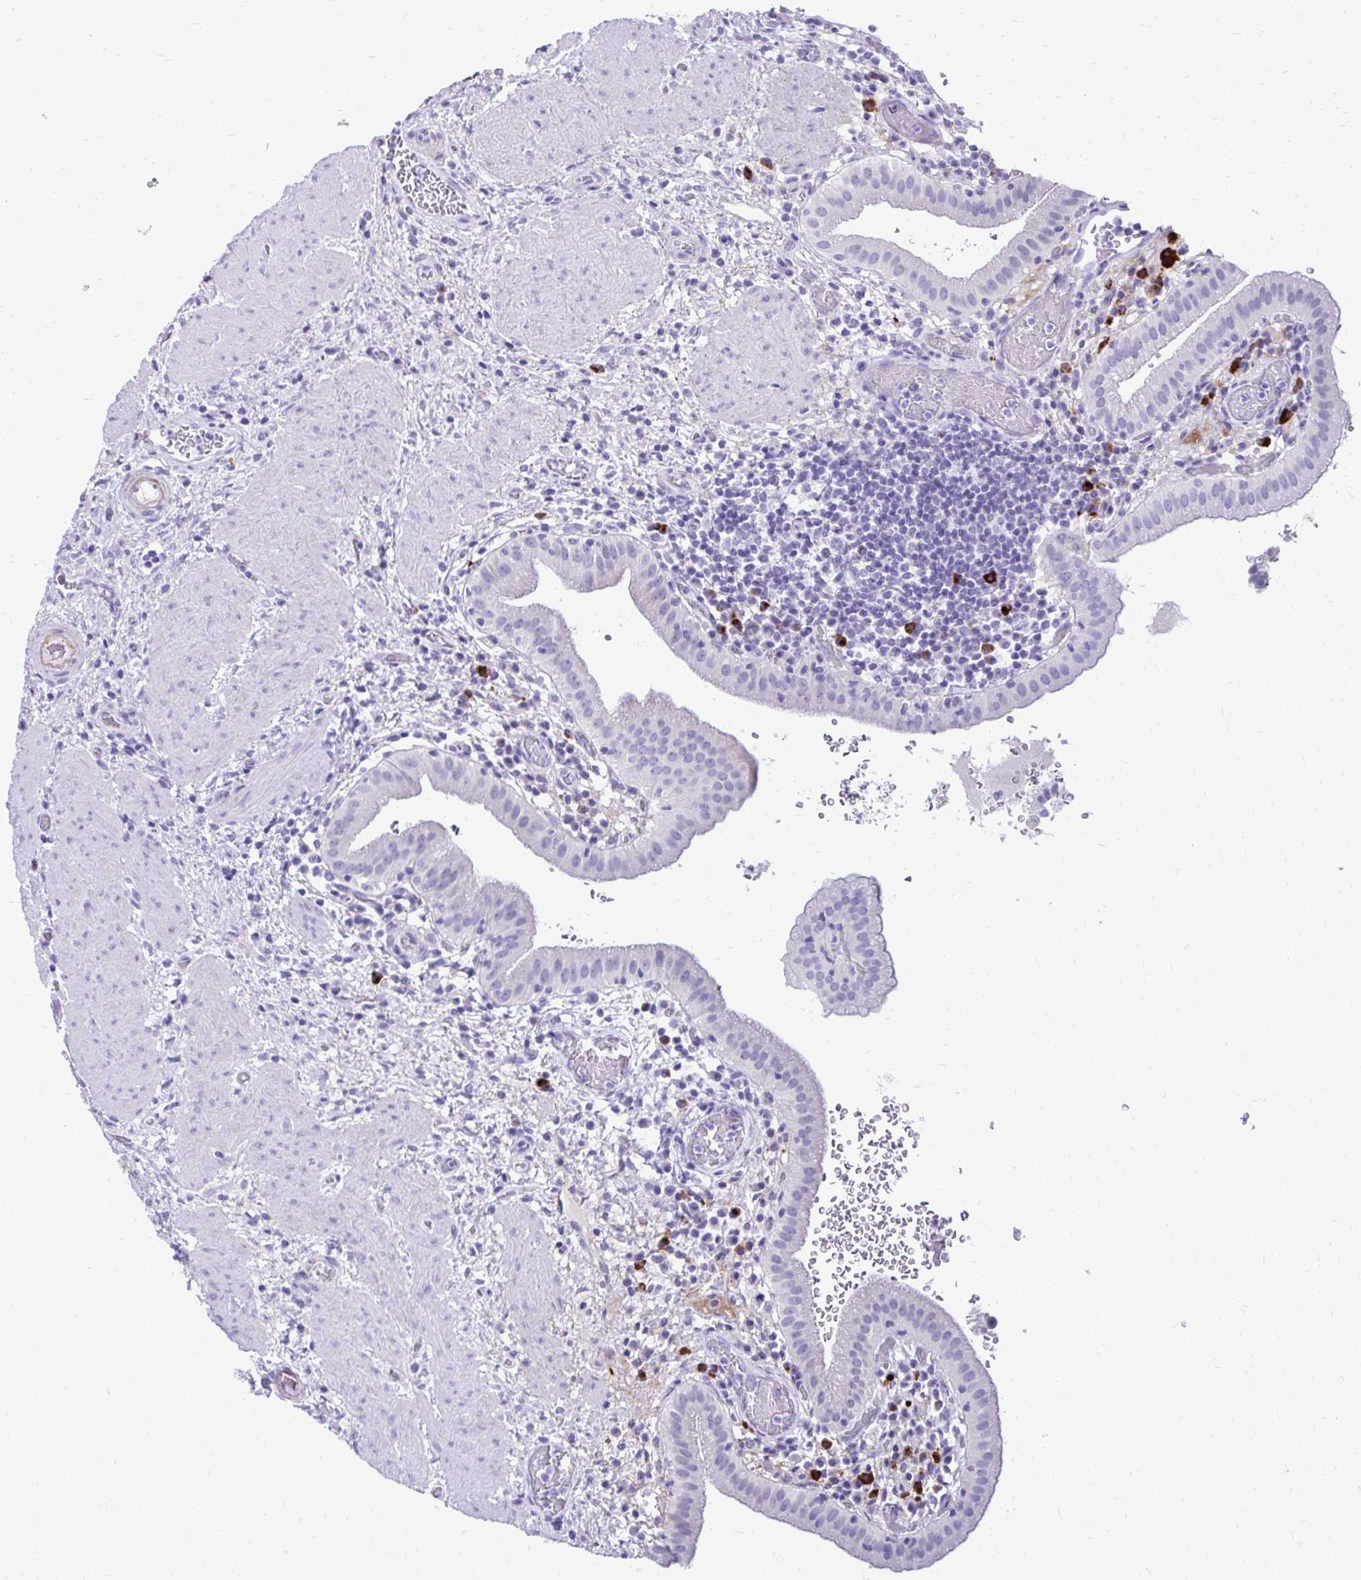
{"staining": {"intensity": "negative", "quantity": "none", "location": "none"}, "tissue": "gallbladder", "cell_type": "Glandular cells", "image_type": "normal", "snomed": [{"axis": "morphology", "description": "Normal tissue, NOS"}, {"axis": "topography", "description": "Gallbladder"}], "caption": "A histopathology image of gallbladder stained for a protein demonstrates no brown staining in glandular cells. (DAB (3,3'-diaminobenzidine) immunohistochemistry visualized using brightfield microscopy, high magnification).", "gene": "SATL1", "patient": {"sex": "male", "age": 26}}